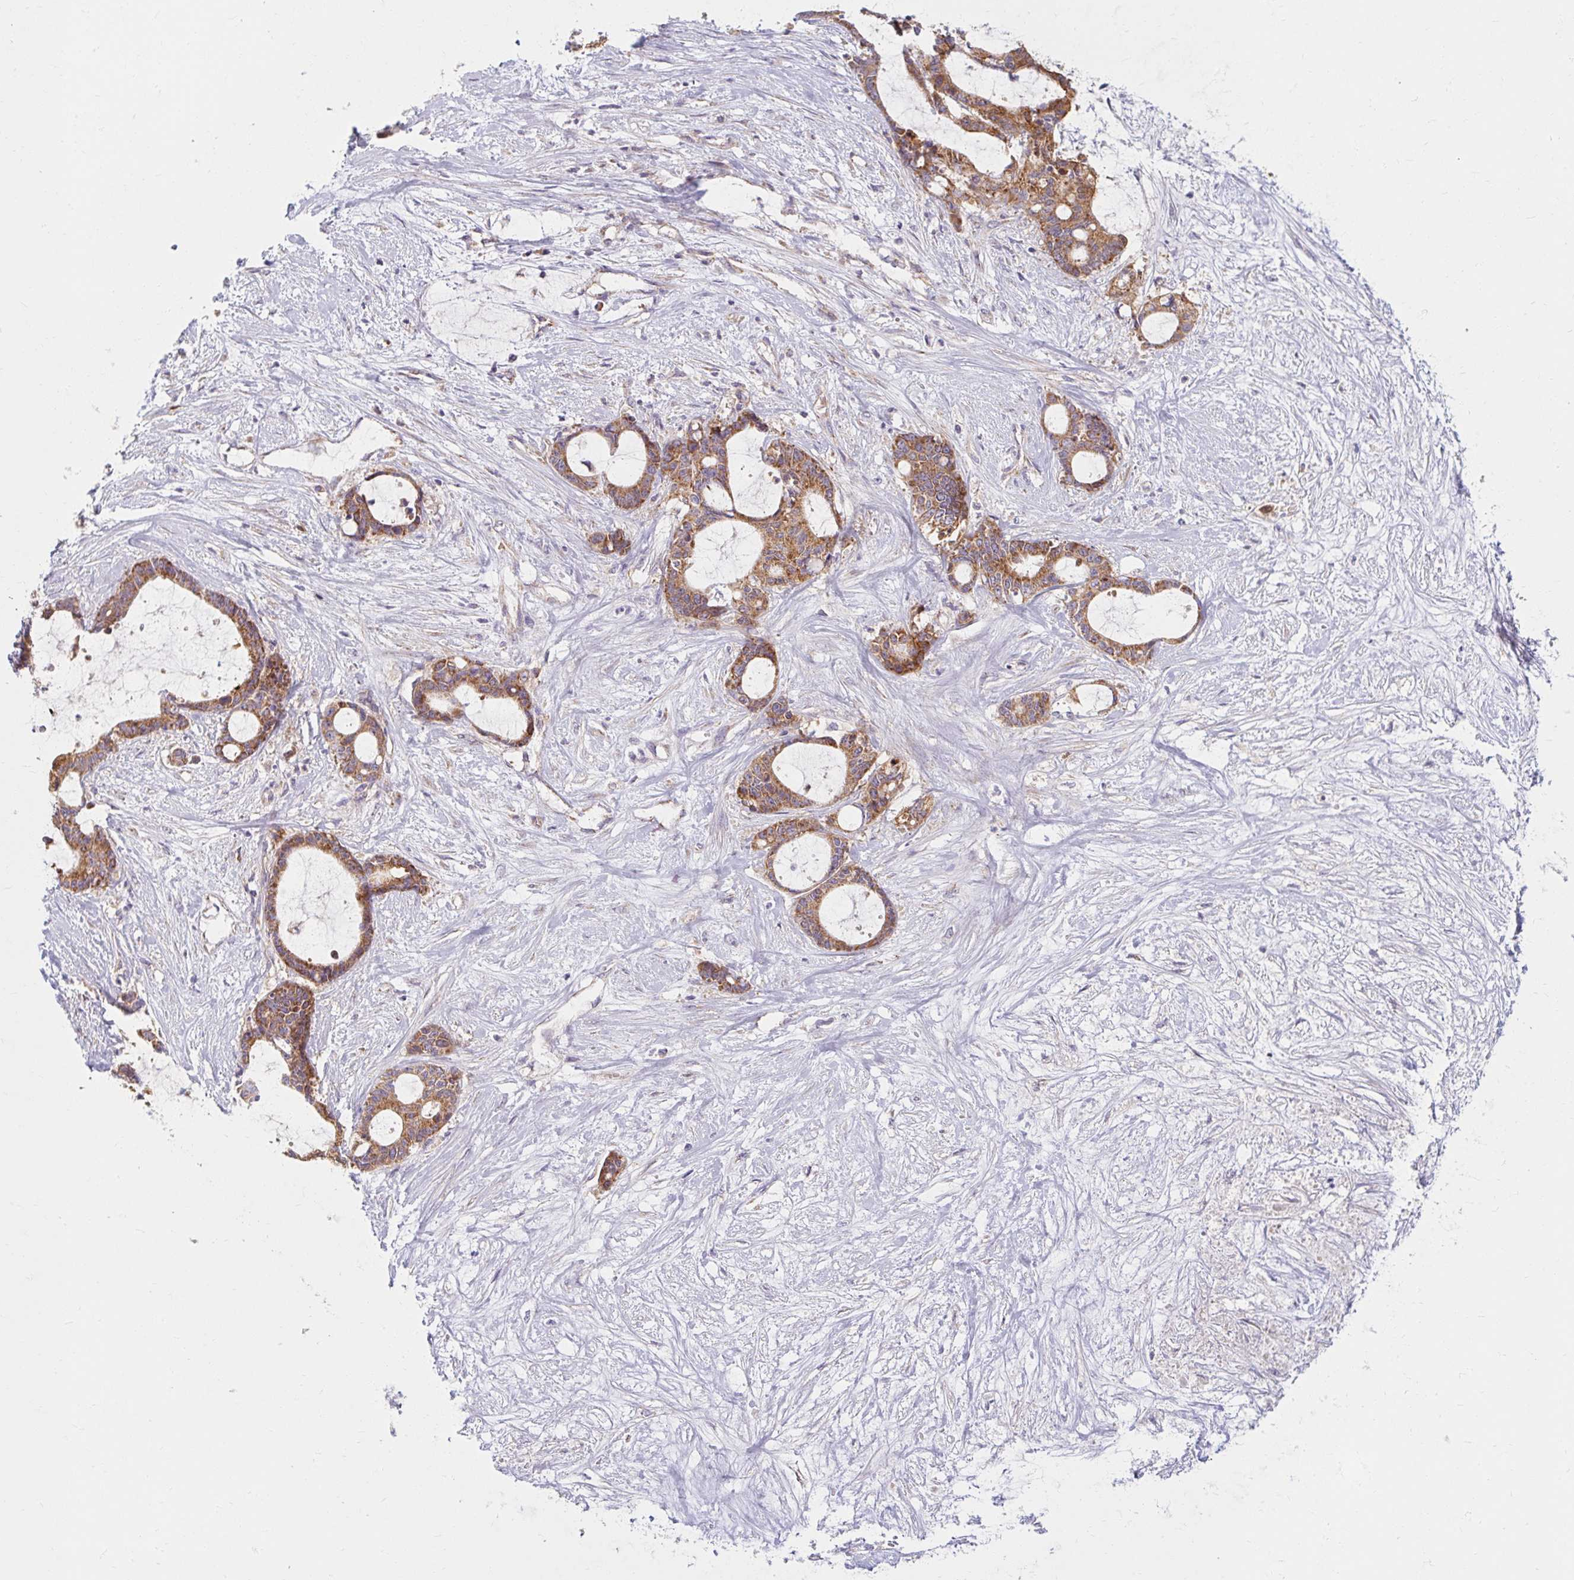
{"staining": {"intensity": "moderate", "quantity": ">75%", "location": "cytoplasmic/membranous"}, "tissue": "liver cancer", "cell_type": "Tumor cells", "image_type": "cancer", "snomed": [{"axis": "morphology", "description": "Normal tissue, NOS"}, {"axis": "morphology", "description": "Cholangiocarcinoma"}, {"axis": "topography", "description": "Liver"}, {"axis": "topography", "description": "Peripheral nerve tissue"}], "caption": "Protein expression analysis of human liver cancer (cholangiocarcinoma) reveals moderate cytoplasmic/membranous staining in about >75% of tumor cells. Using DAB (brown) and hematoxylin (blue) stains, captured at high magnification using brightfield microscopy.", "gene": "SKP2", "patient": {"sex": "female", "age": 73}}